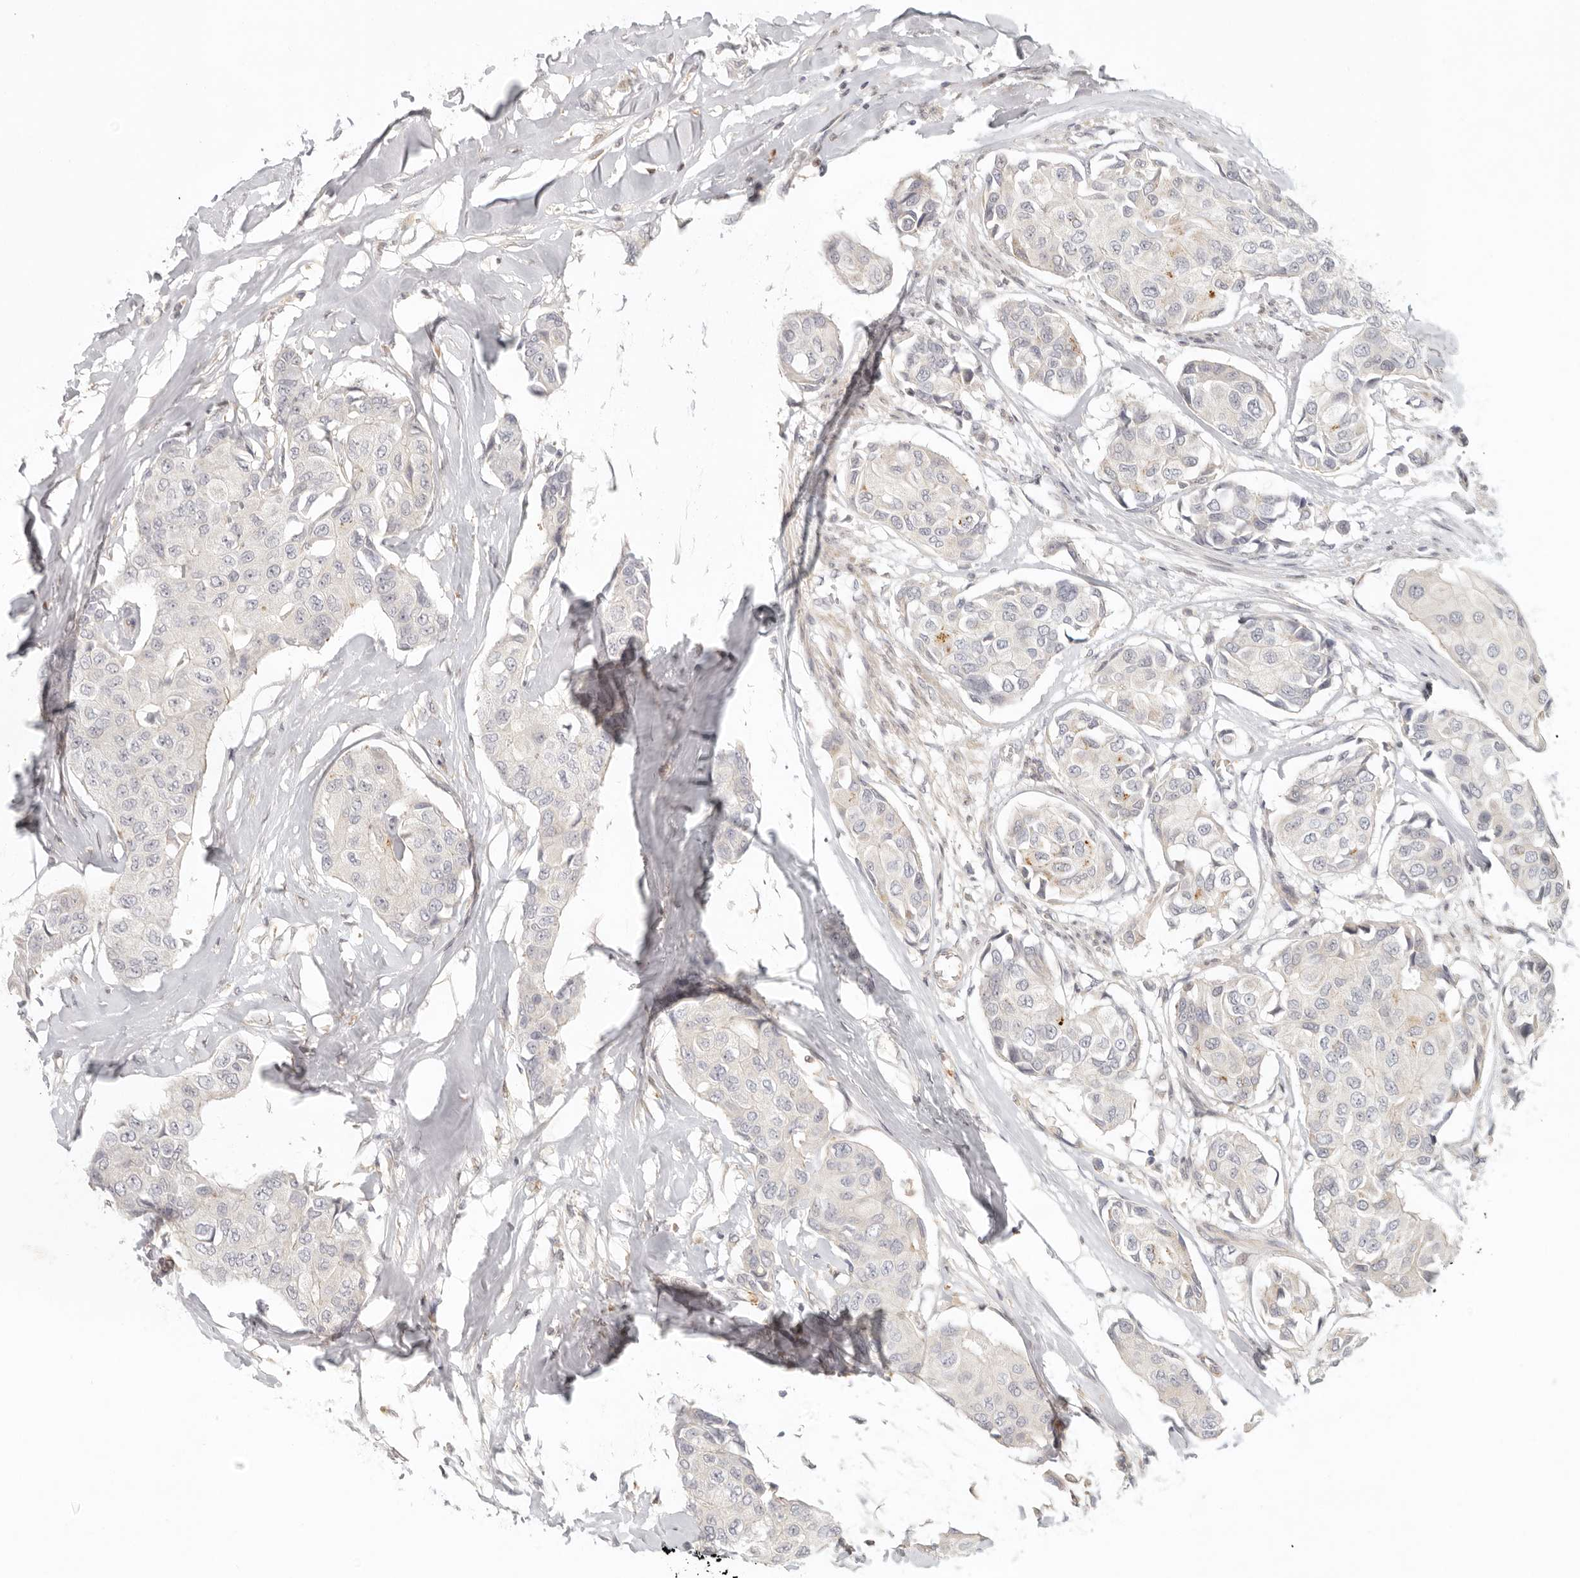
{"staining": {"intensity": "negative", "quantity": "none", "location": "none"}, "tissue": "breast cancer", "cell_type": "Tumor cells", "image_type": "cancer", "snomed": [{"axis": "morphology", "description": "Duct carcinoma"}, {"axis": "topography", "description": "Breast"}], "caption": "The micrograph exhibits no significant positivity in tumor cells of breast cancer (infiltrating ductal carcinoma).", "gene": "AHDC1", "patient": {"sex": "female", "age": 80}}